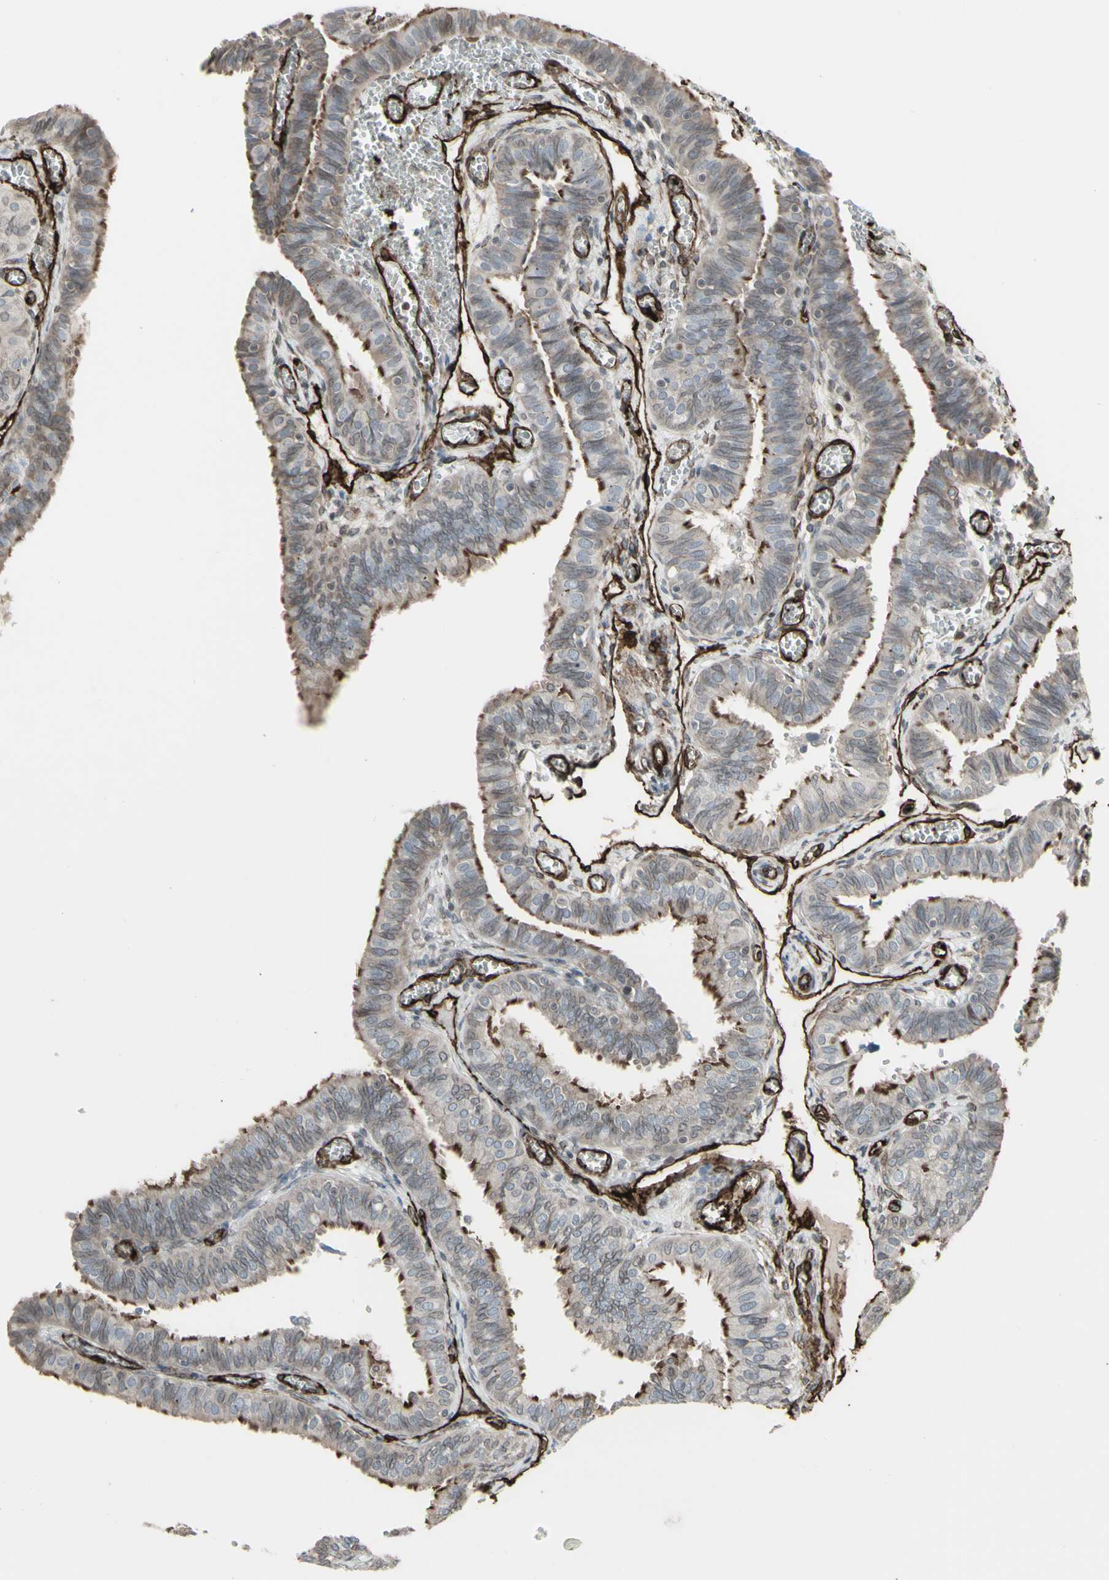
{"staining": {"intensity": "moderate", "quantity": "25%-75%", "location": "cytoplasmic/membranous,nuclear"}, "tissue": "fallopian tube", "cell_type": "Glandular cells", "image_type": "normal", "snomed": [{"axis": "morphology", "description": "Normal tissue, NOS"}, {"axis": "topography", "description": "Fallopian tube"}], "caption": "Normal fallopian tube was stained to show a protein in brown. There is medium levels of moderate cytoplasmic/membranous,nuclear expression in about 25%-75% of glandular cells. (Stains: DAB (3,3'-diaminobenzidine) in brown, nuclei in blue, Microscopy: brightfield microscopy at high magnification).", "gene": "DTX3L", "patient": {"sex": "female", "age": 46}}